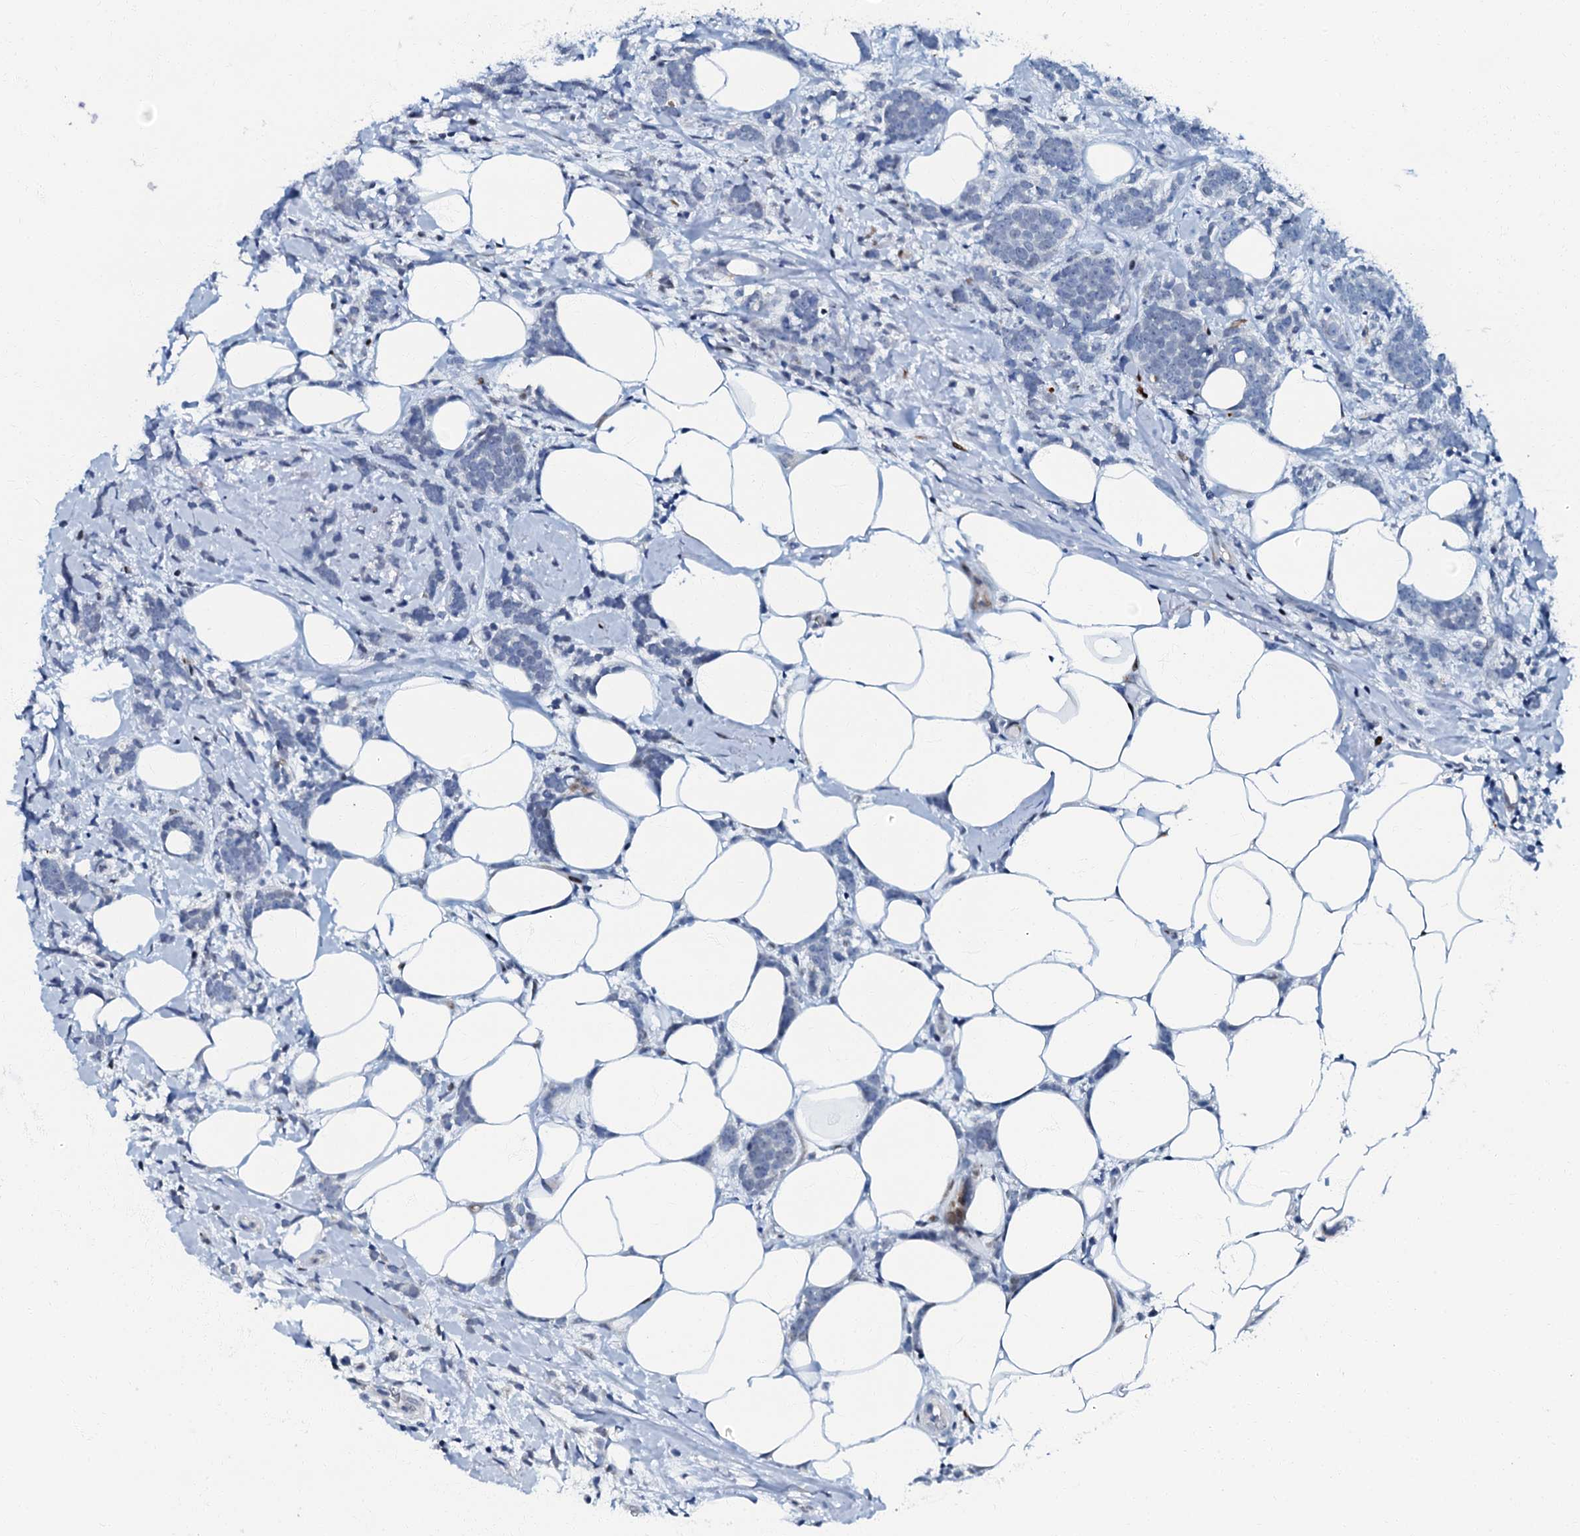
{"staining": {"intensity": "negative", "quantity": "none", "location": "none"}, "tissue": "breast cancer", "cell_type": "Tumor cells", "image_type": "cancer", "snomed": [{"axis": "morphology", "description": "Lobular carcinoma"}, {"axis": "topography", "description": "Breast"}], "caption": "Tumor cells are negative for brown protein staining in breast cancer (lobular carcinoma).", "gene": "MFSD5", "patient": {"sex": "female", "age": 58}}